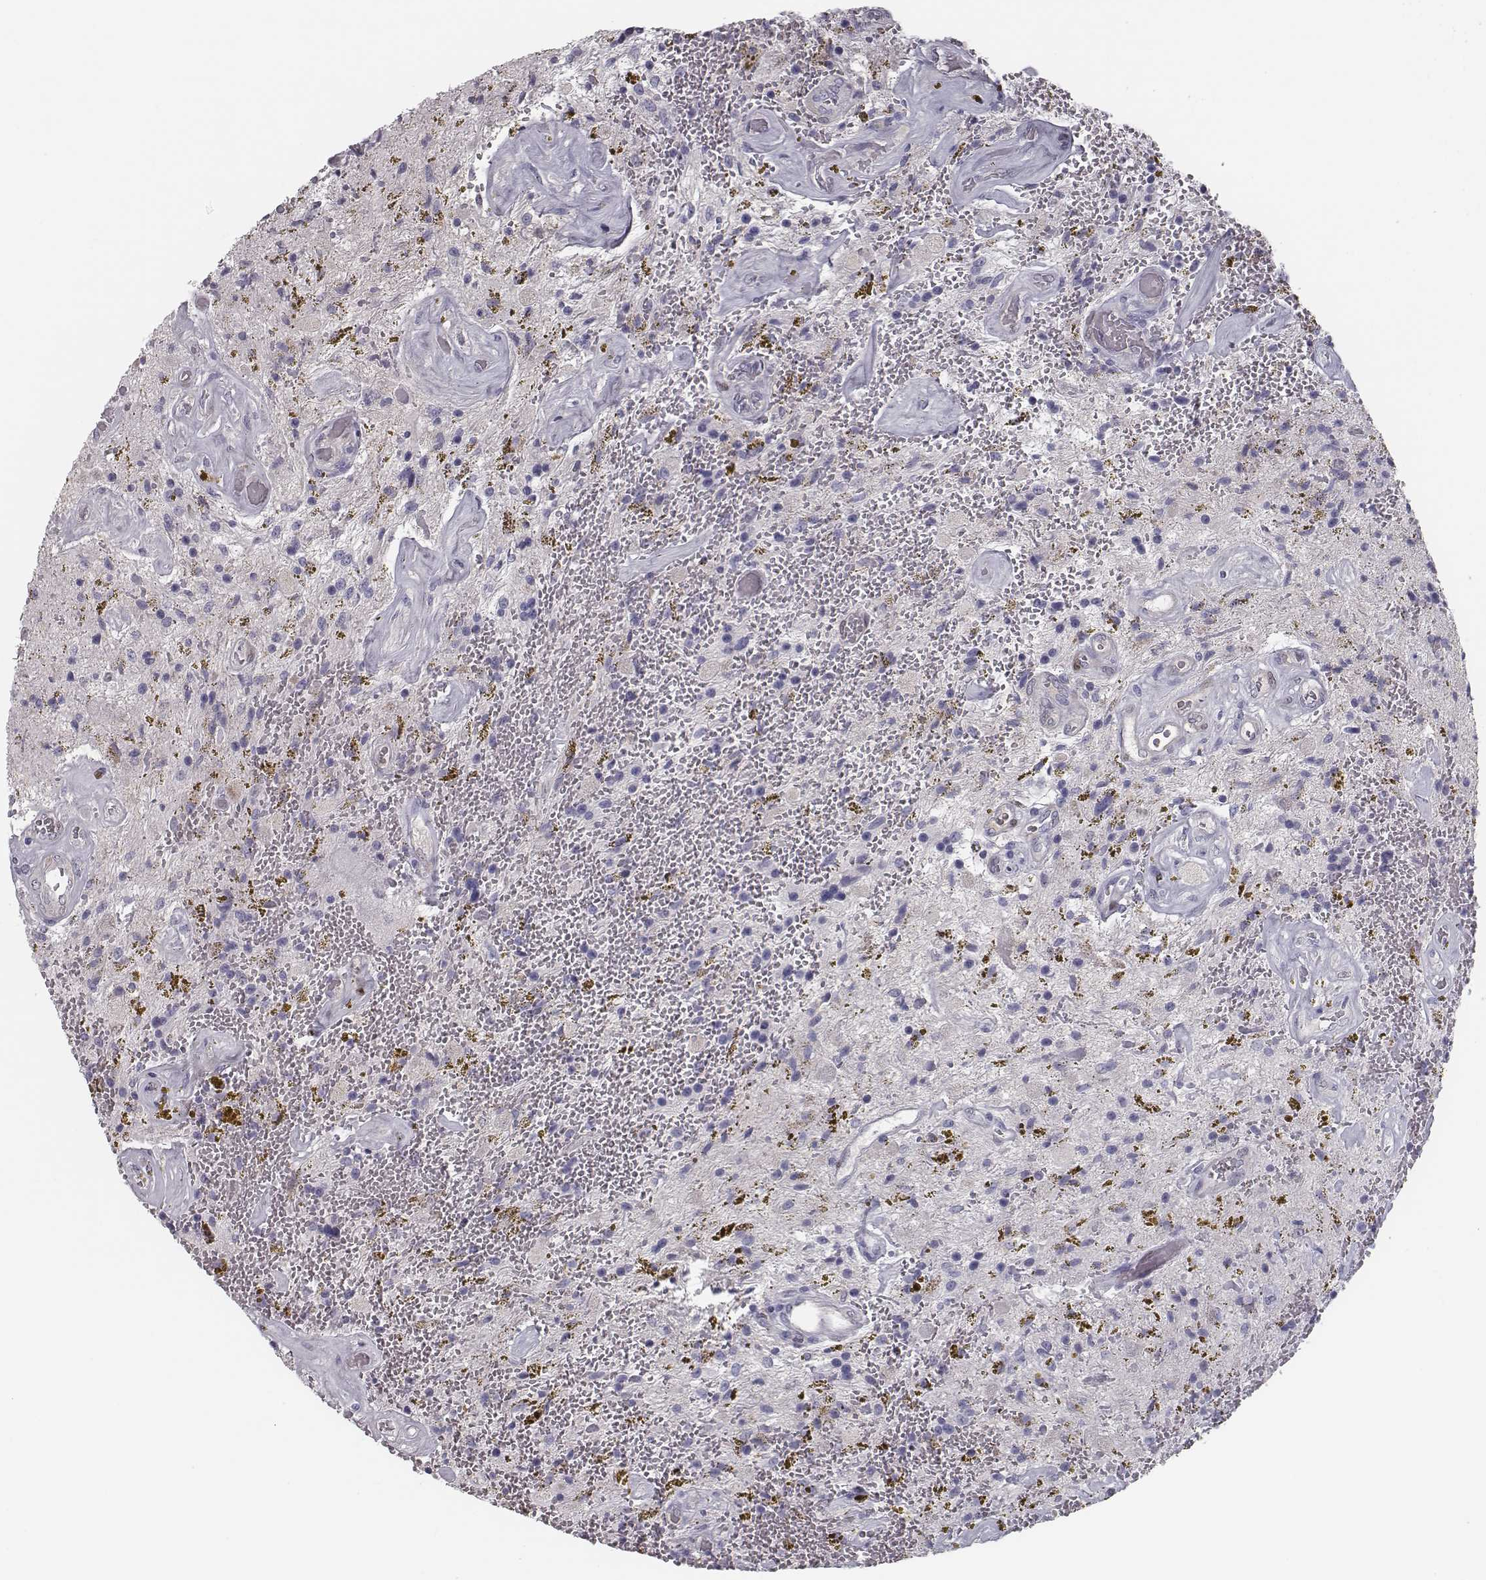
{"staining": {"intensity": "negative", "quantity": "none", "location": "none"}, "tissue": "glioma", "cell_type": "Tumor cells", "image_type": "cancer", "snomed": [{"axis": "morphology", "description": "Glioma, malignant, Low grade"}, {"axis": "topography", "description": "Cerebellum"}], "caption": "An IHC photomicrograph of glioma is shown. There is no staining in tumor cells of glioma.", "gene": "ISYNA1", "patient": {"sex": "female", "age": 14}}